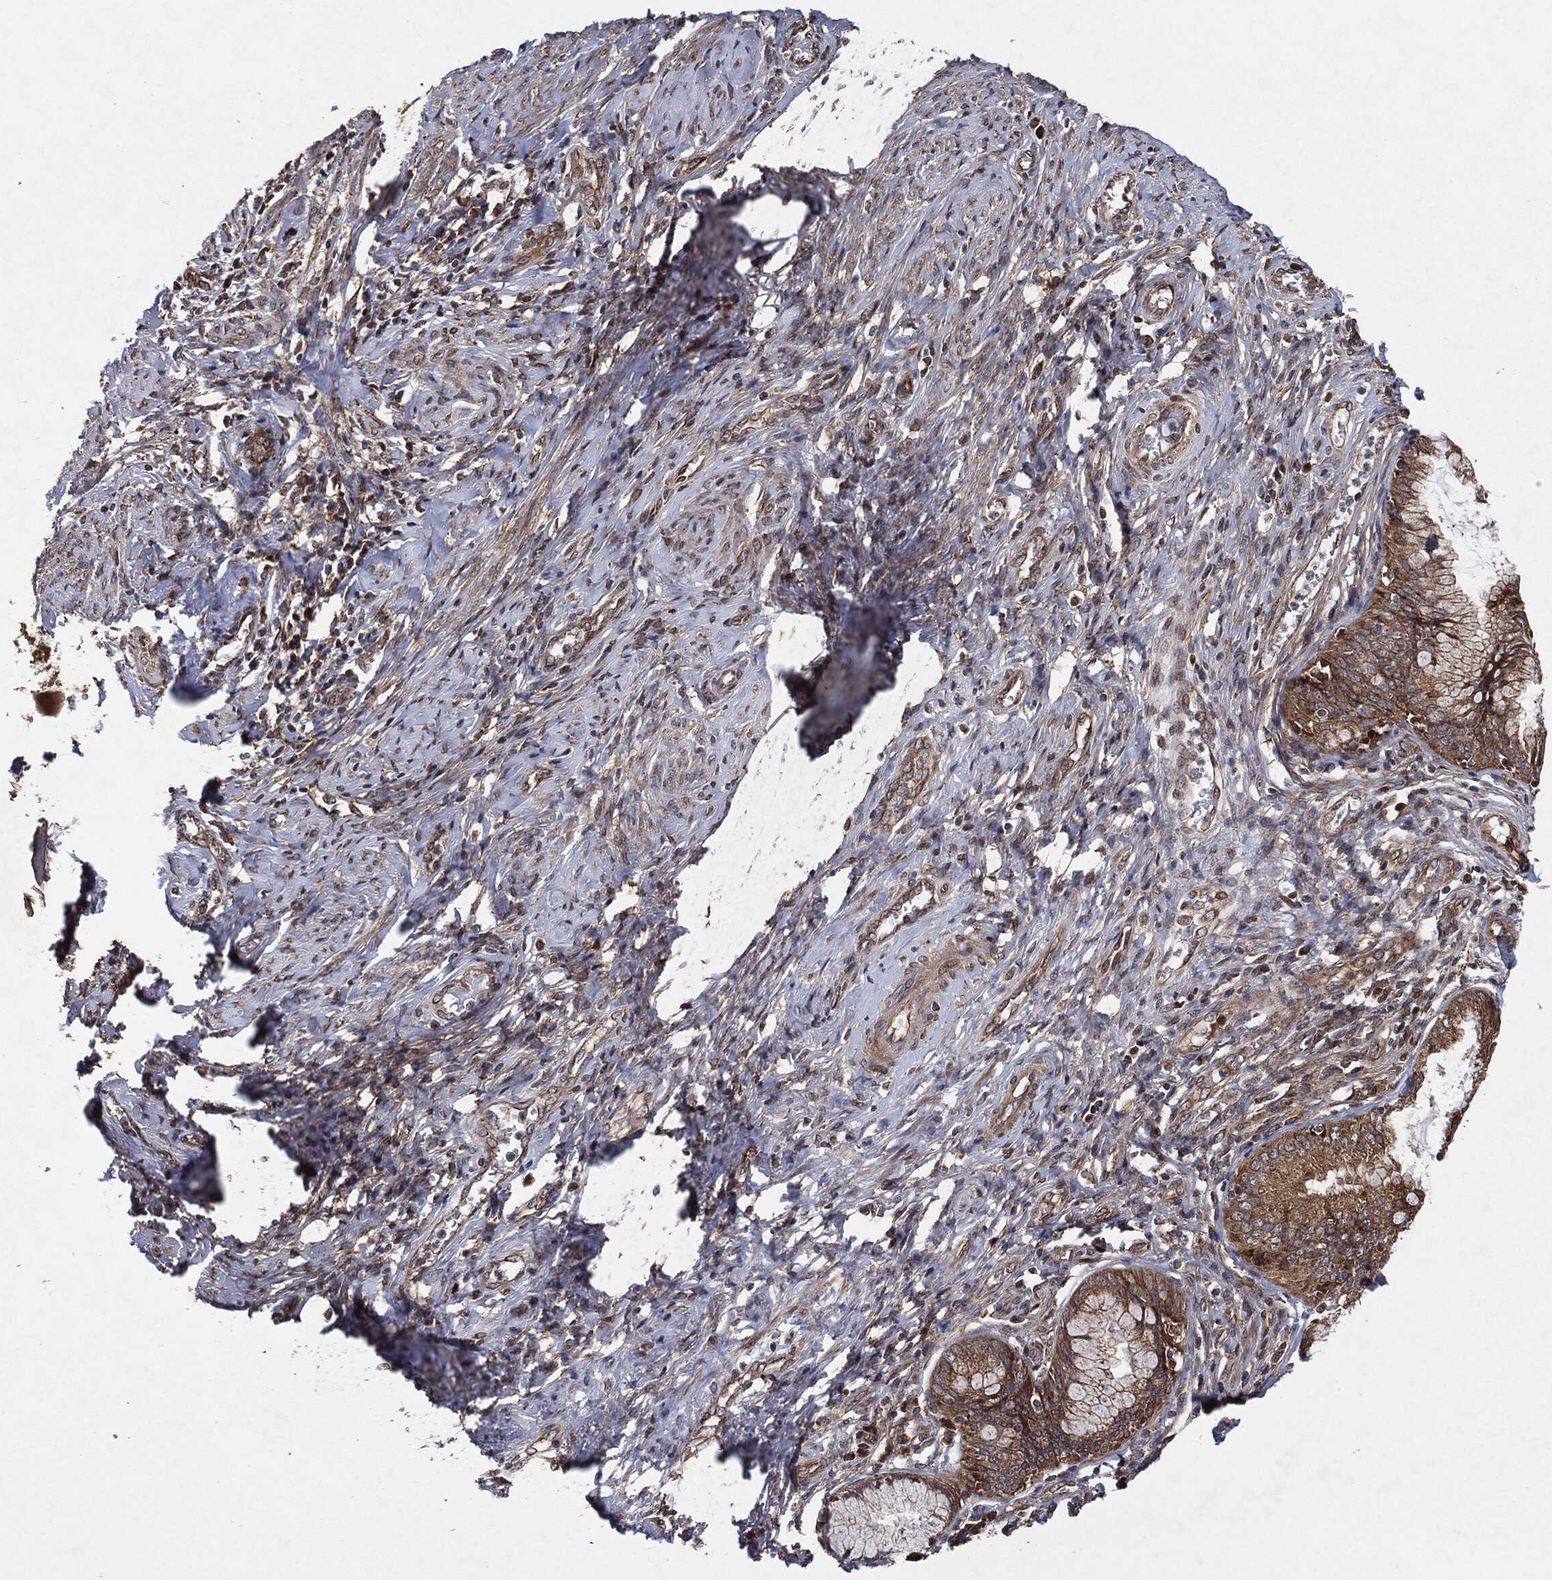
{"staining": {"intensity": "weak", "quantity": ">75%", "location": "cytoplasmic/membranous"}, "tissue": "cervical cancer", "cell_type": "Tumor cells", "image_type": "cancer", "snomed": [{"axis": "morphology", "description": "Normal tissue, NOS"}, {"axis": "morphology", "description": "Squamous cell carcinoma, NOS"}, {"axis": "topography", "description": "Cervix"}], "caption": "Weak cytoplasmic/membranous staining is identified in approximately >75% of tumor cells in cervical cancer.", "gene": "BCAR1", "patient": {"sex": "female", "age": 39}}